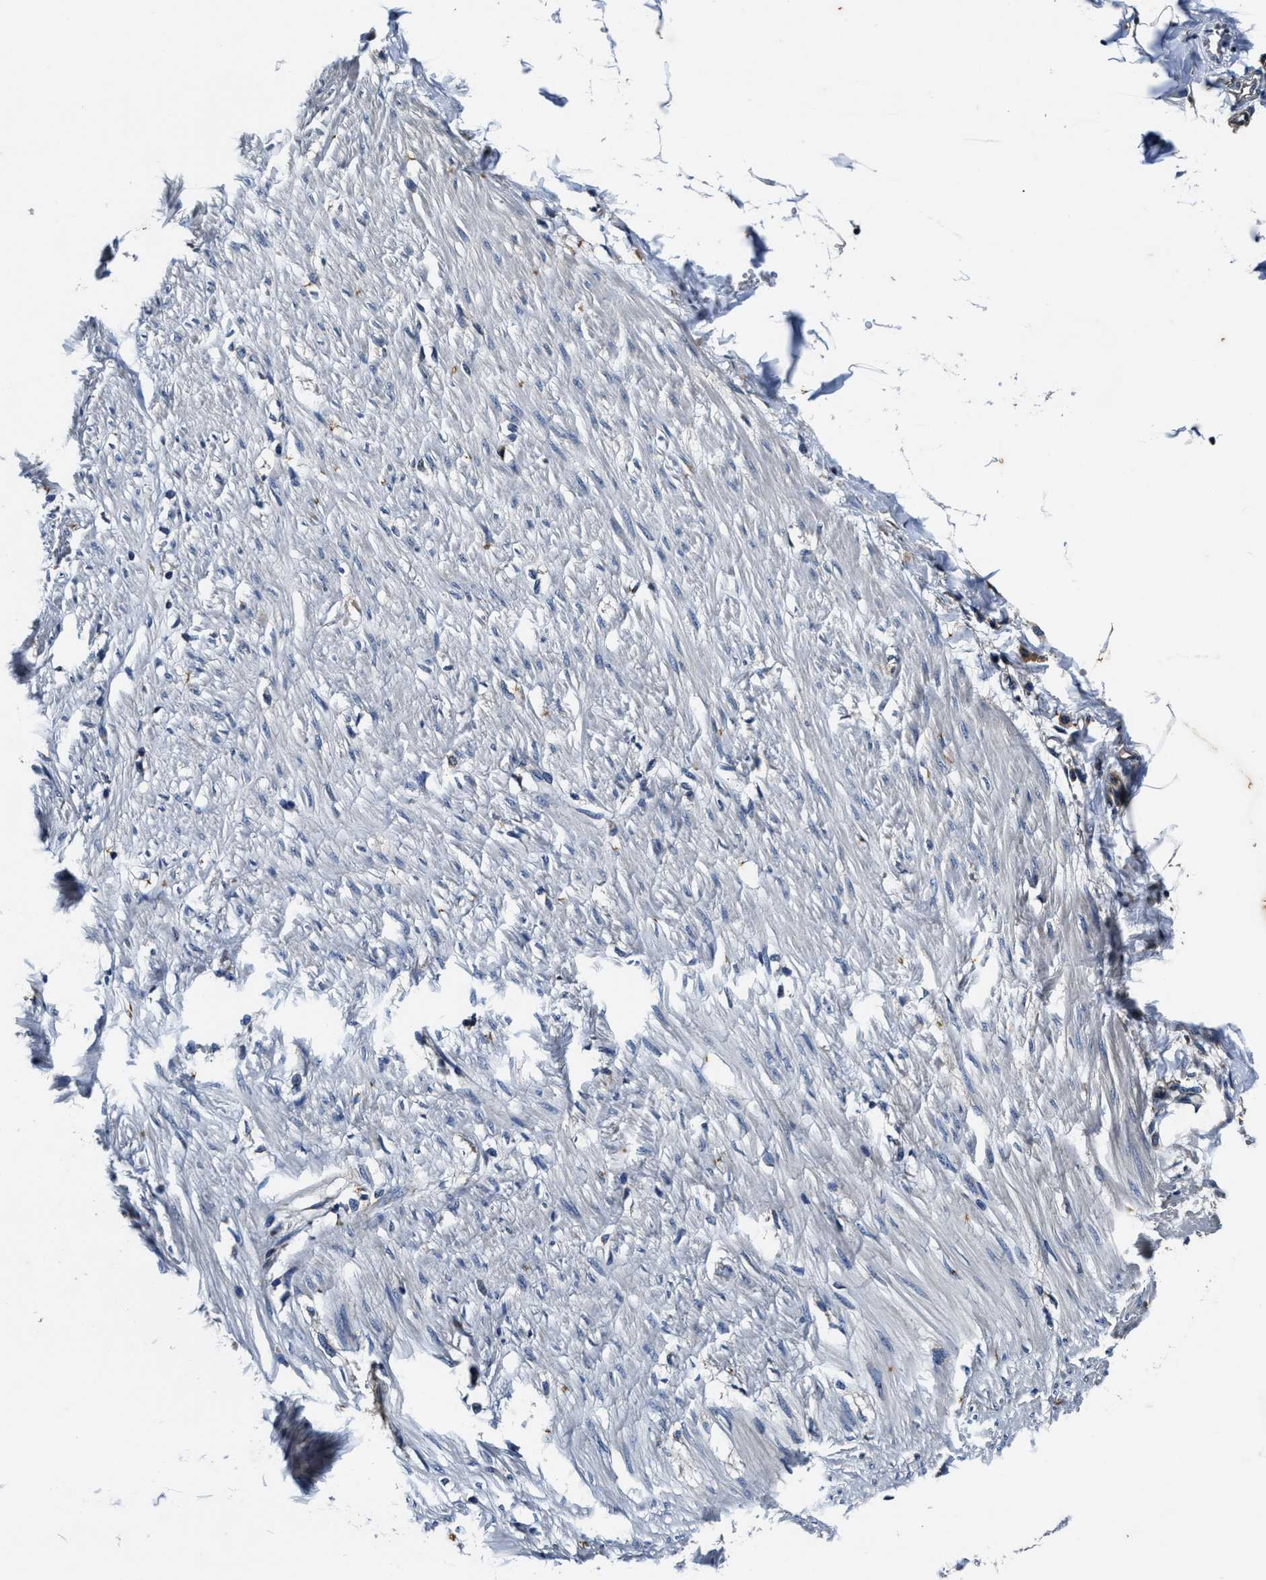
{"staining": {"intensity": "weak", "quantity": ">75%", "location": "cytoplasmic/membranous"}, "tissue": "adipose tissue", "cell_type": "Adipocytes", "image_type": "normal", "snomed": [{"axis": "morphology", "description": "Normal tissue, NOS"}, {"axis": "morphology", "description": "Adenocarcinoma, NOS"}, {"axis": "topography", "description": "Colon"}, {"axis": "topography", "description": "Peripheral nerve tissue"}], "caption": "A high-resolution image shows immunohistochemistry staining of benign adipose tissue, which displays weak cytoplasmic/membranous expression in about >75% of adipocytes. (DAB = brown stain, brightfield microscopy at high magnification).", "gene": "PI4KB", "patient": {"sex": "male", "age": 14}}